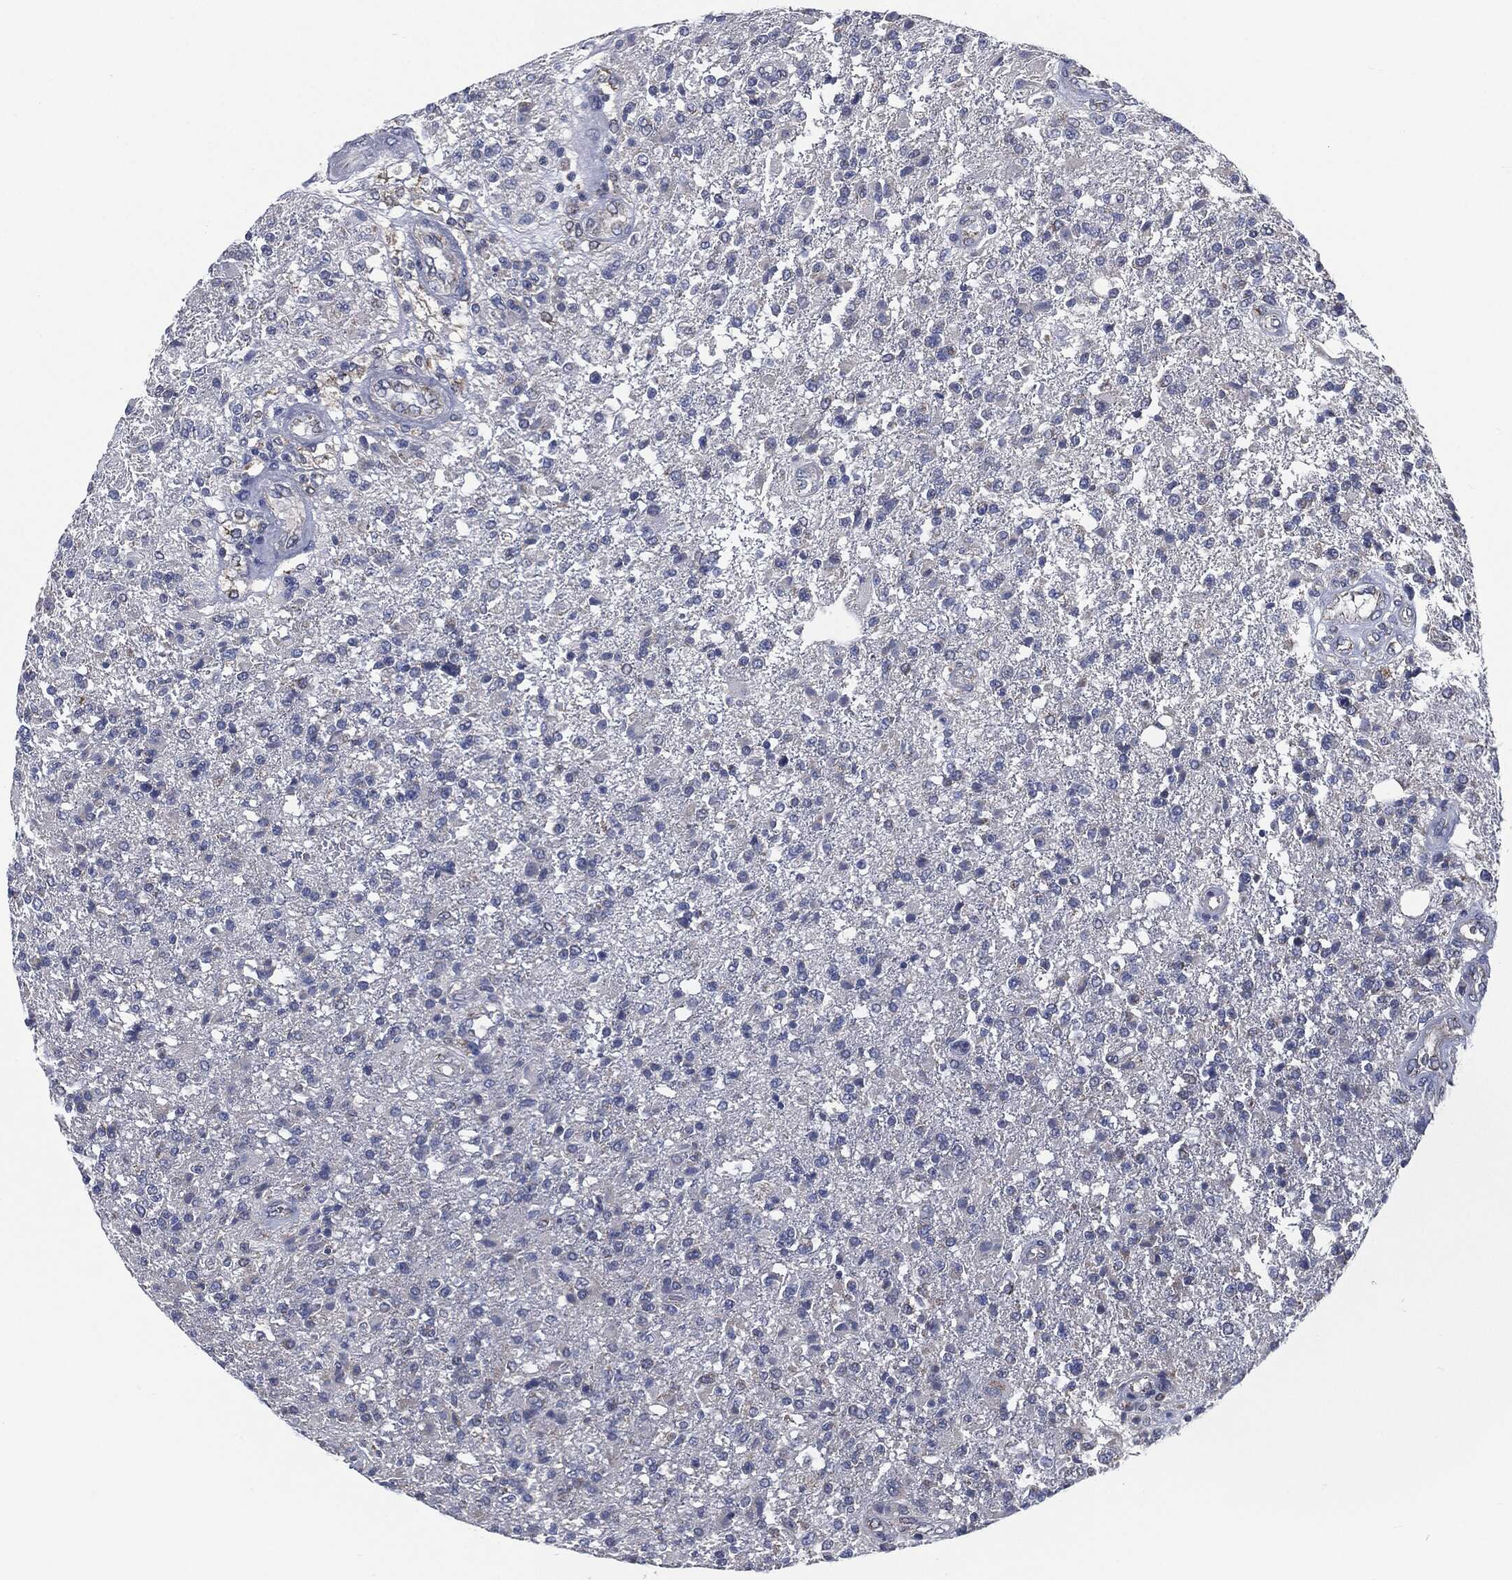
{"staining": {"intensity": "negative", "quantity": "none", "location": "none"}, "tissue": "glioma", "cell_type": "Tumor cells", "image_type": "cancer", "snomed": [{"axis": "morphology", "description": "Glioma, malignant, High grade"}, {"axis": "topography", "description": "Brain"}], "caption": "This histopathology image is of malignant glioma (high-grade) stained with immunohistochemistry (IHC) to label a protein in brown with the nuclei are counter-stained blue. There is no expression in tumor cells.", "gene": "SIGLEC9", "patient": {"sex": "male", "age": 56}}